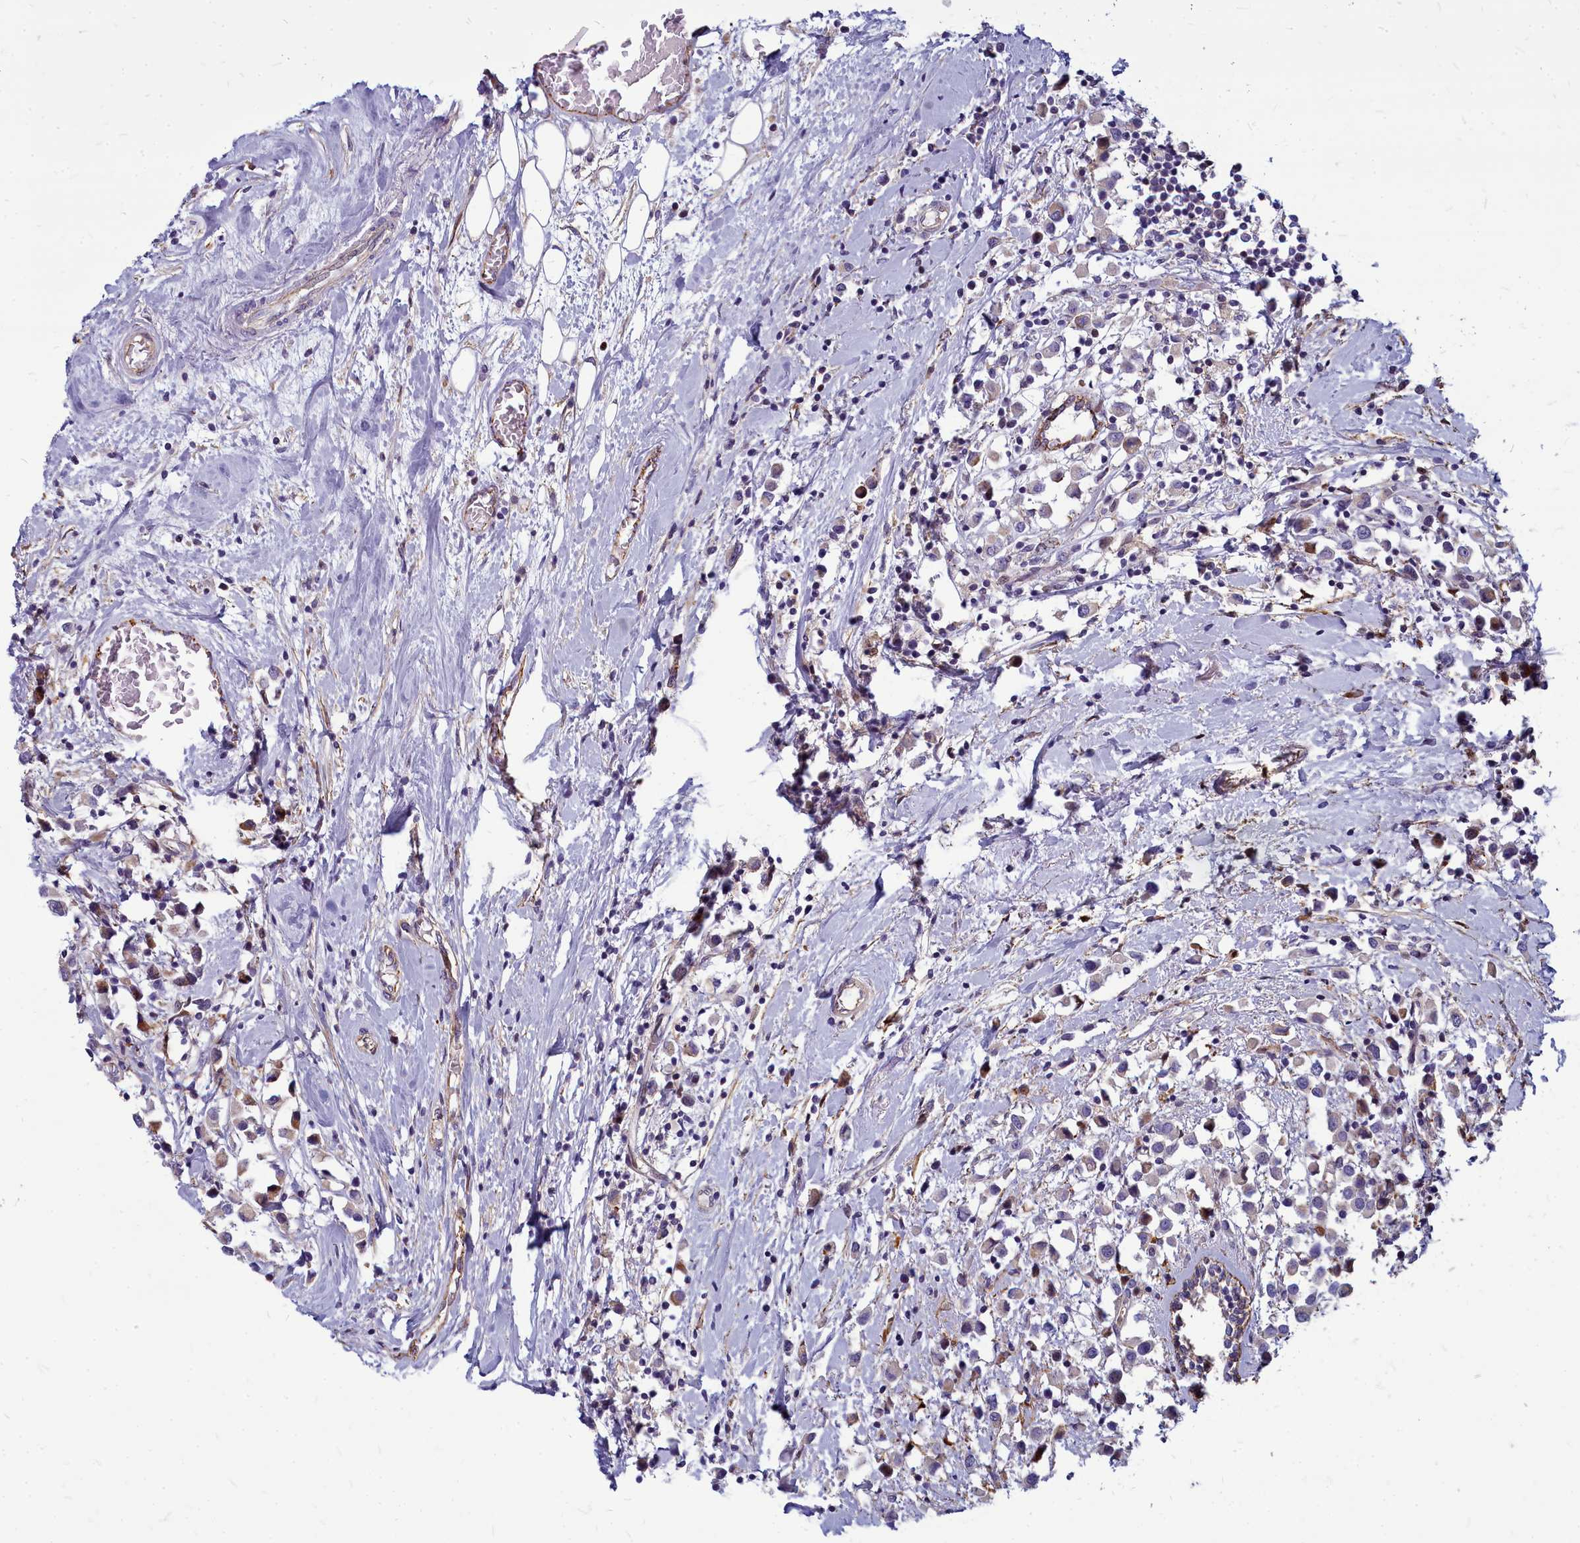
{"staining": {"intensity": "weak", "quantity": "25%-75%", "location": "cytoplasmic/membranous"}, "tissue": "breast cancer", "cell_type": "Tumor cells", "image_type": "cancer", "snomed": [{"axis": "morphology", "description": "Duct carcinoma"}, {"axis": "topography", "description": "Breast"}], "caption": "The micrograph demonstrates a brown stain indicating the presence of a protein in the cytoplasmic/membranous of tumor cells in invasive ductal carcinoma (breast).", "gene": "TTC5", "patient": {"sex": "female", "age": 61}}